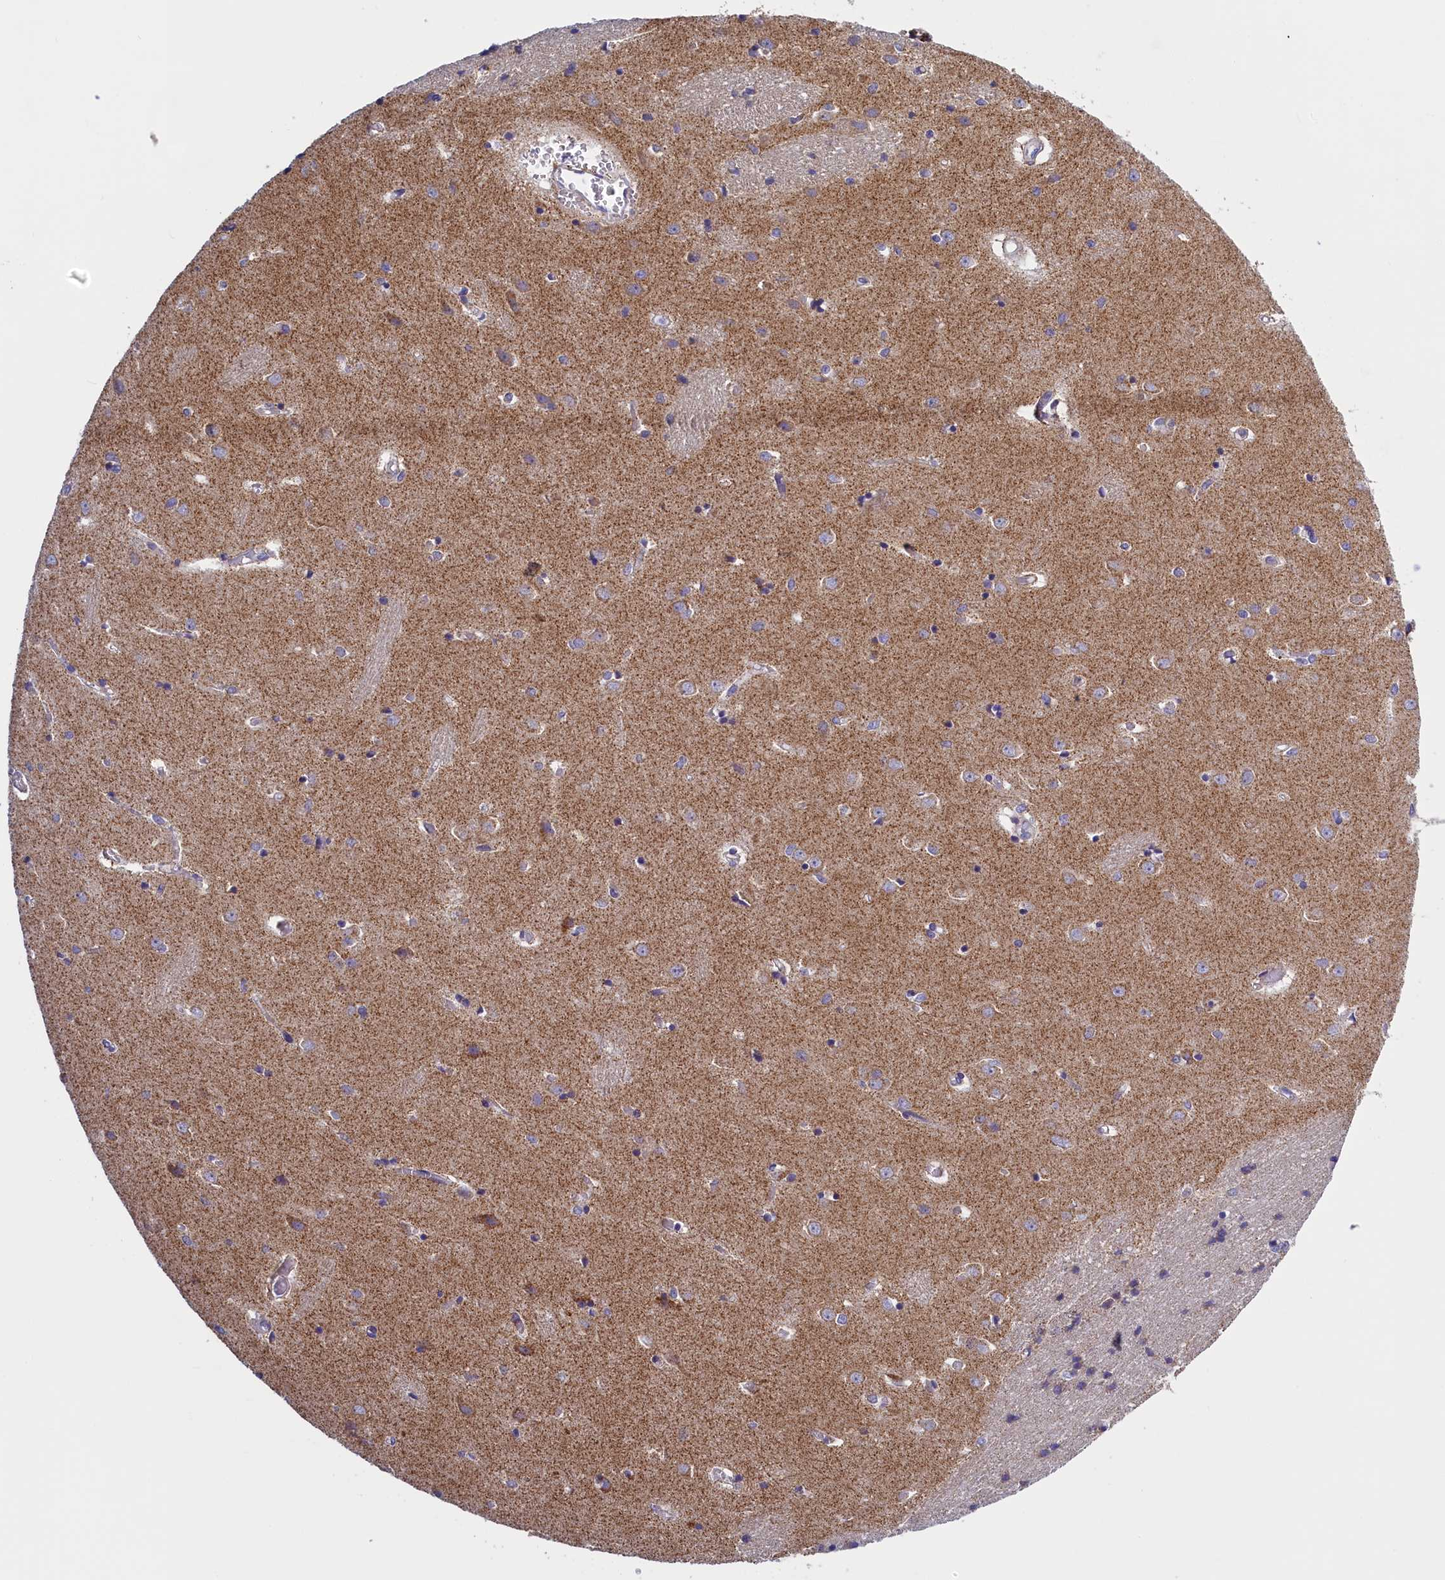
{"staining": {"intensity": "weak", "quantity": "<25%", "location": "cytoplasmic/membranous"}, "tissue": "caudate", "cell_type": "Glial cells", "image_type": "normal", "snomed": [{"axis": "morphology", "description": "Normal tissue, NOS"}, {"axis": "topography", "description": "Lateral ventricle wall"}], "caption": "The image displays no staining of glial cells in unremarkable caudate.", "gene": "IFT122", "patient": {"sex": "male", "age": 37}}